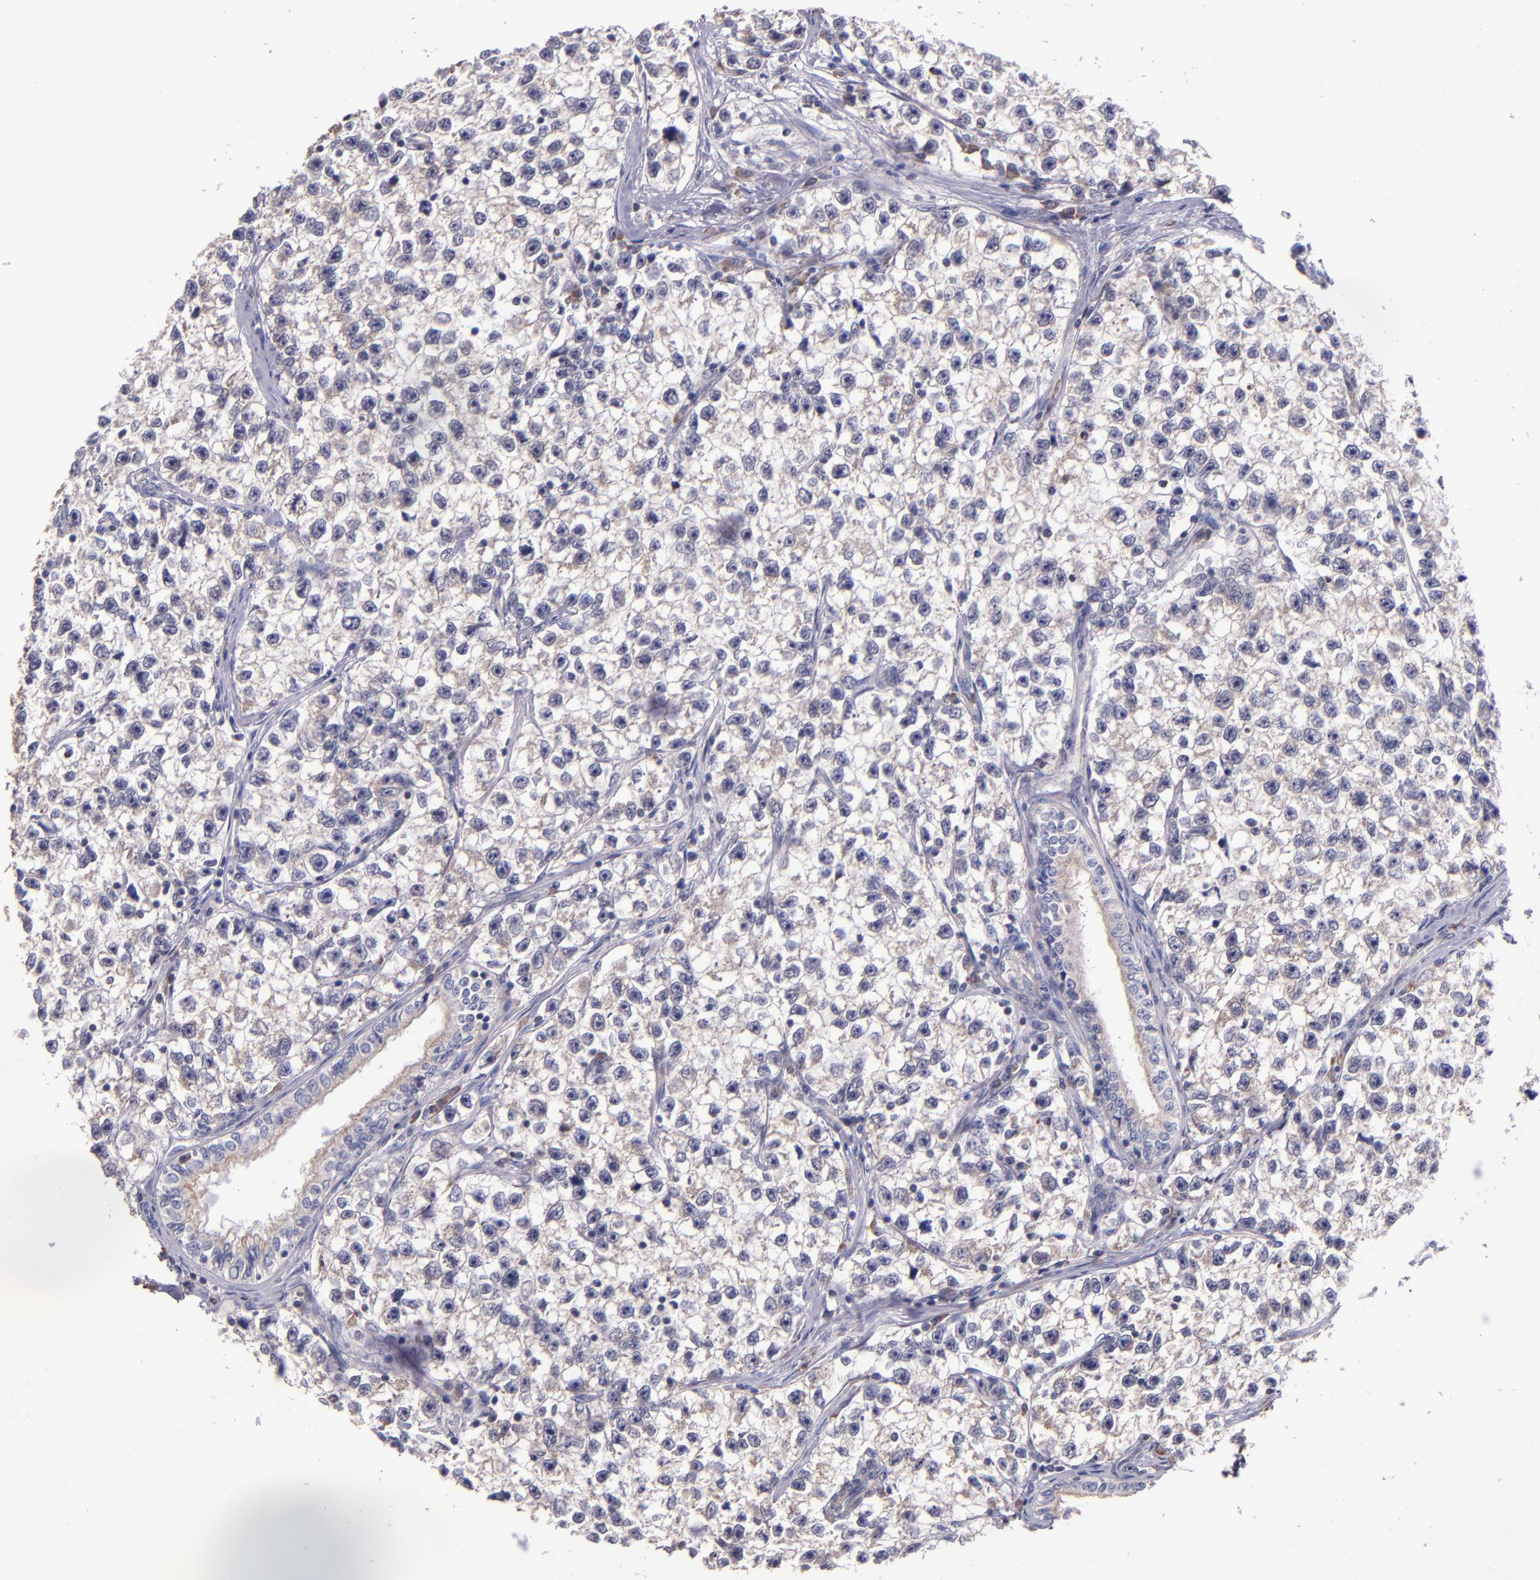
{"staining": {"intensity": "moderate", "quantity": ">75%", "location": "cytoplasmic/membranous"}, "tissue": "testis cancer", "cell_type": "Tumor cells", "image_type": "cancer", "snomed": [{"axis": "morphology", "description": "Seminoma, NOS"}, {"axis": "morphology", "description": "Carcinoma, Embryonal, NOS"}, {"axis": "topography", "description": "Testis"}], "caption": "Testis cancer stained with DAB IHC displays medium levels of moderate cytoplasmic/membranous staining in approximately >75% of tumor cells.", "gene": "EIF4ENIF1", "patient": {"sex": "male", "age": 30}}